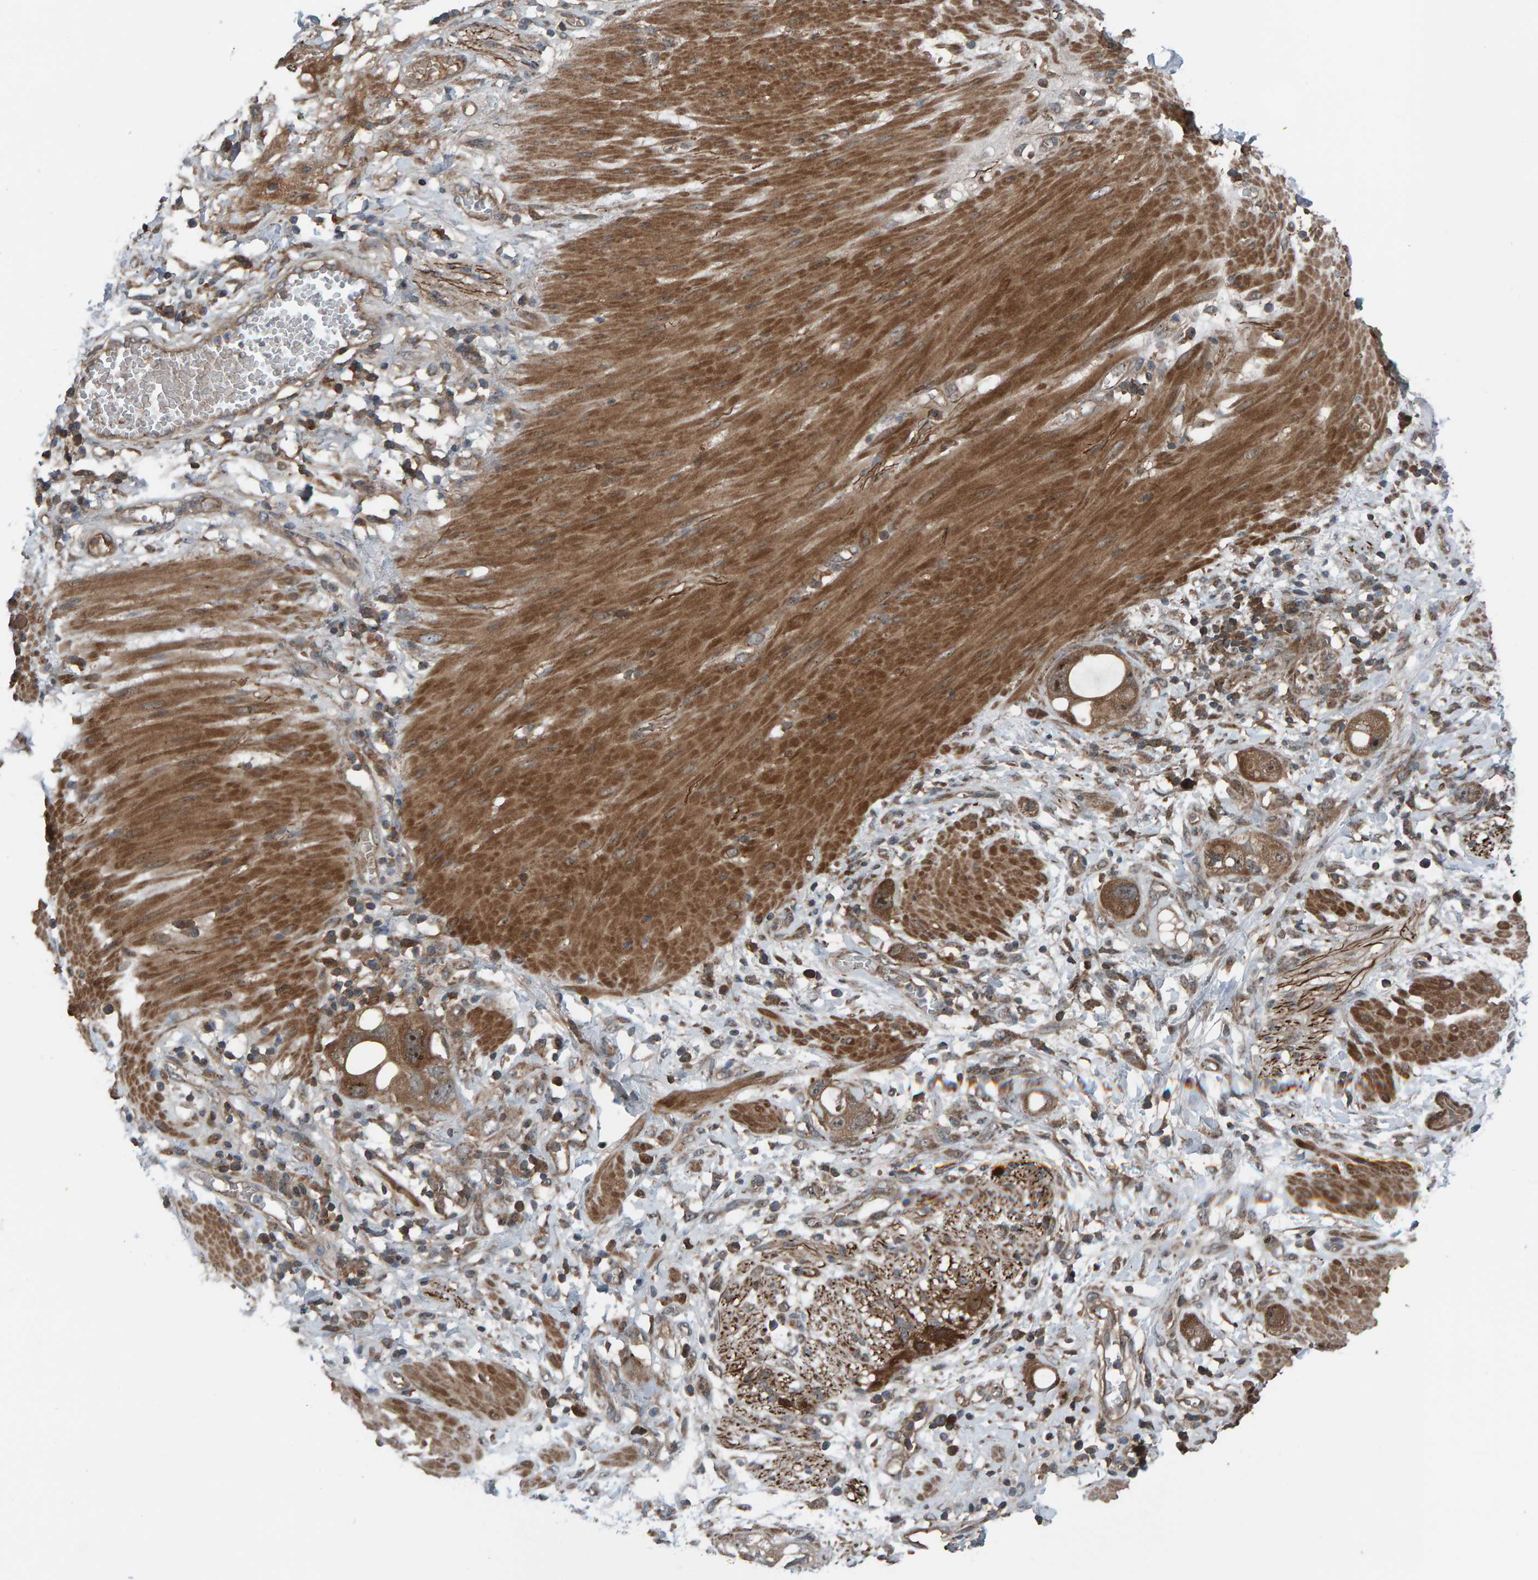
{"staining": {"intensity": "moderate", "quantity": ">75%", "location": "cytoplasmic/membranous"}, "tissue": "stomach cancer", "cell_type": "Tumor cells", "image_type": "cancer", "snomed": [{"axis": "morphology", "description": "Adenocarcinoma, NOS"}, {"axis": "topography", "description": "Stomach"}, {"axis": "topography", "description": "Stomach, lower"}], "caption": "Protein staining by immunohistochemistry (IHC) shows moderate cytoplasmic/membranous expression in about >75% of tumor cells in stomach cancer.", "gene": "CUEDC1", "patient": {"sex": "female", "age": 48}}